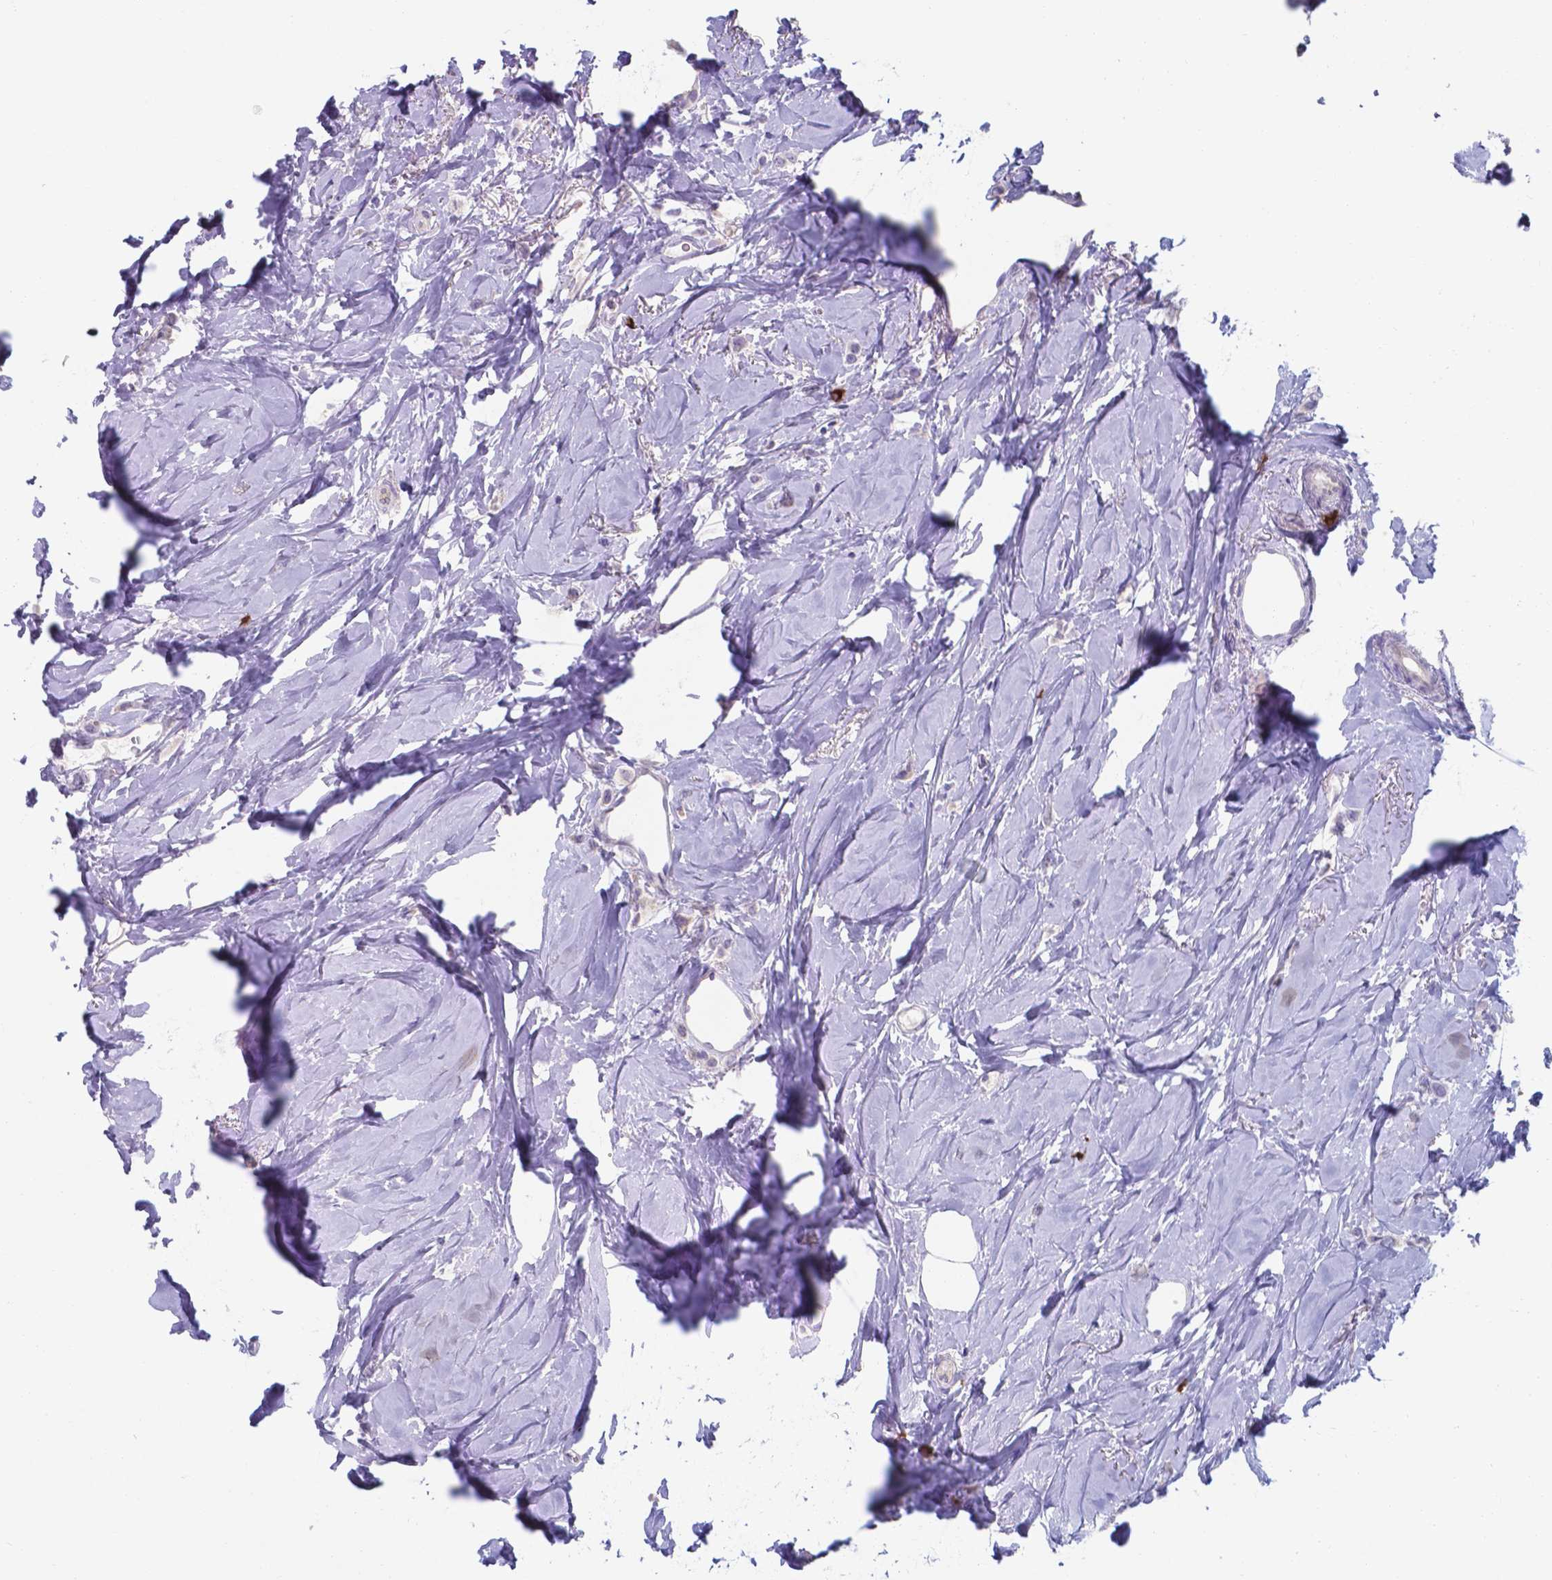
{"staining": {"intensity": "negative", "quantity": "none", "location": "none"}, "tissue": "breast cancer", "cell_type": "Tumor cells", "image_type": "cancer", "snomed": [{"axis": "morphology", "description": "Lobular carcinoma"}, {"axis": "topography", "description": "Breast"}], "caption": "A high-resolution histopathology image shows immunohistochemistry staining of breast cancer (lobular carcinoma), which demonstrates no significant expression in tumor cells.", "gene": "UBE2J1", "patient": {"sex": "female", "age": 66}}